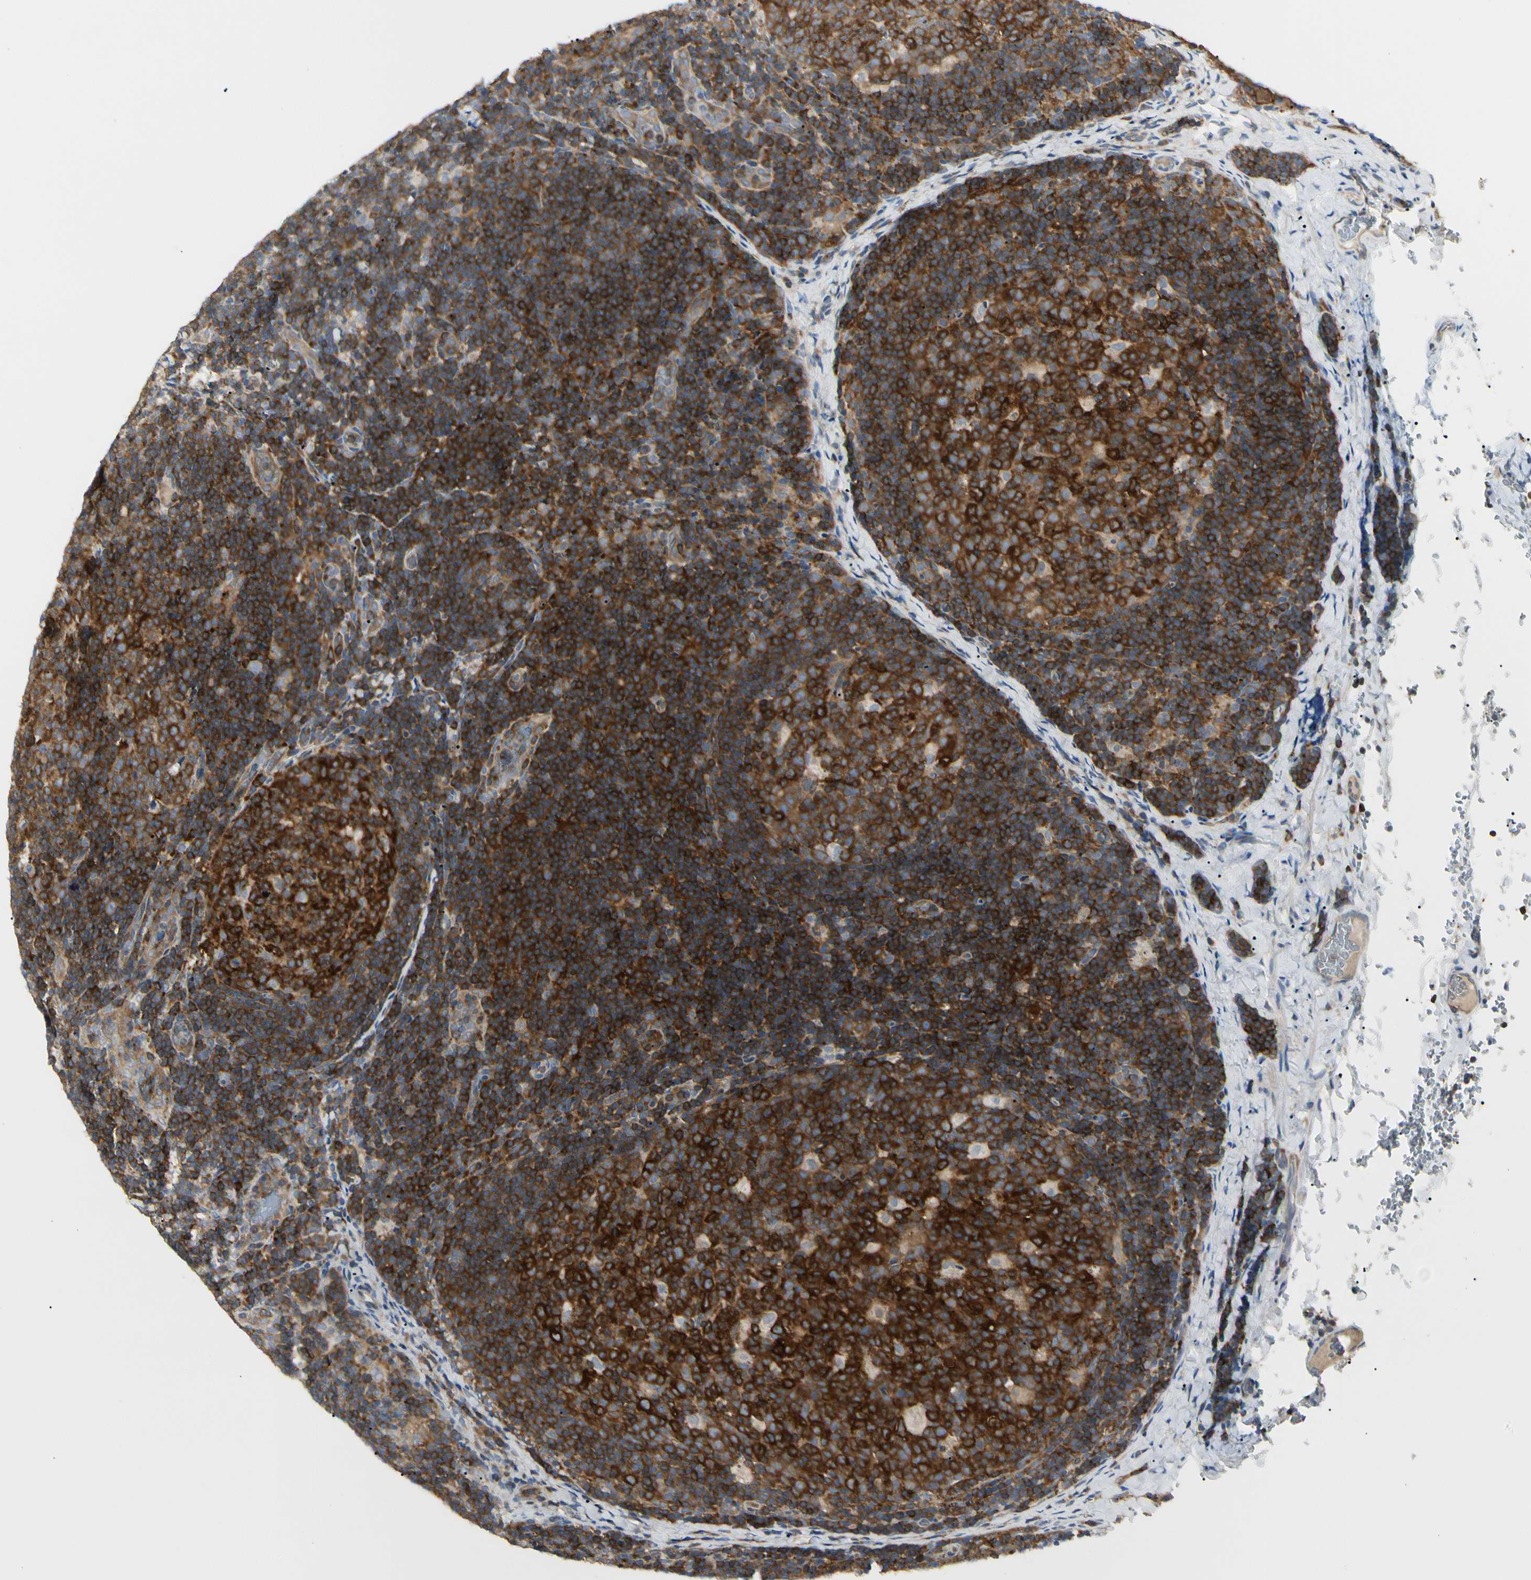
{"staining": {"intensity": "strong", "quantity": ">75%", "location": "cytoplasmic/membranous"}, "tissue": "lymph node", "cell_type": "Germinal center cells", "image_type": "normal", "snomed": [{"axis": "morphology", "description": "Normal tissue, NOS"}, {"axis": "topography", "description": "Lymph node"}], "caption": "Protein expression analysis of unremarkable lymph node exhibits strong cytoplasmic/membranous expression in about >75% of germinal center cells. The protein of interest is stained brown, and the nuclei are stained in blue (DAB IHC with brightfield microscopy, high magnification).", "gene": "NFKB2", "patient": {"sex": "female", "age": 14}}